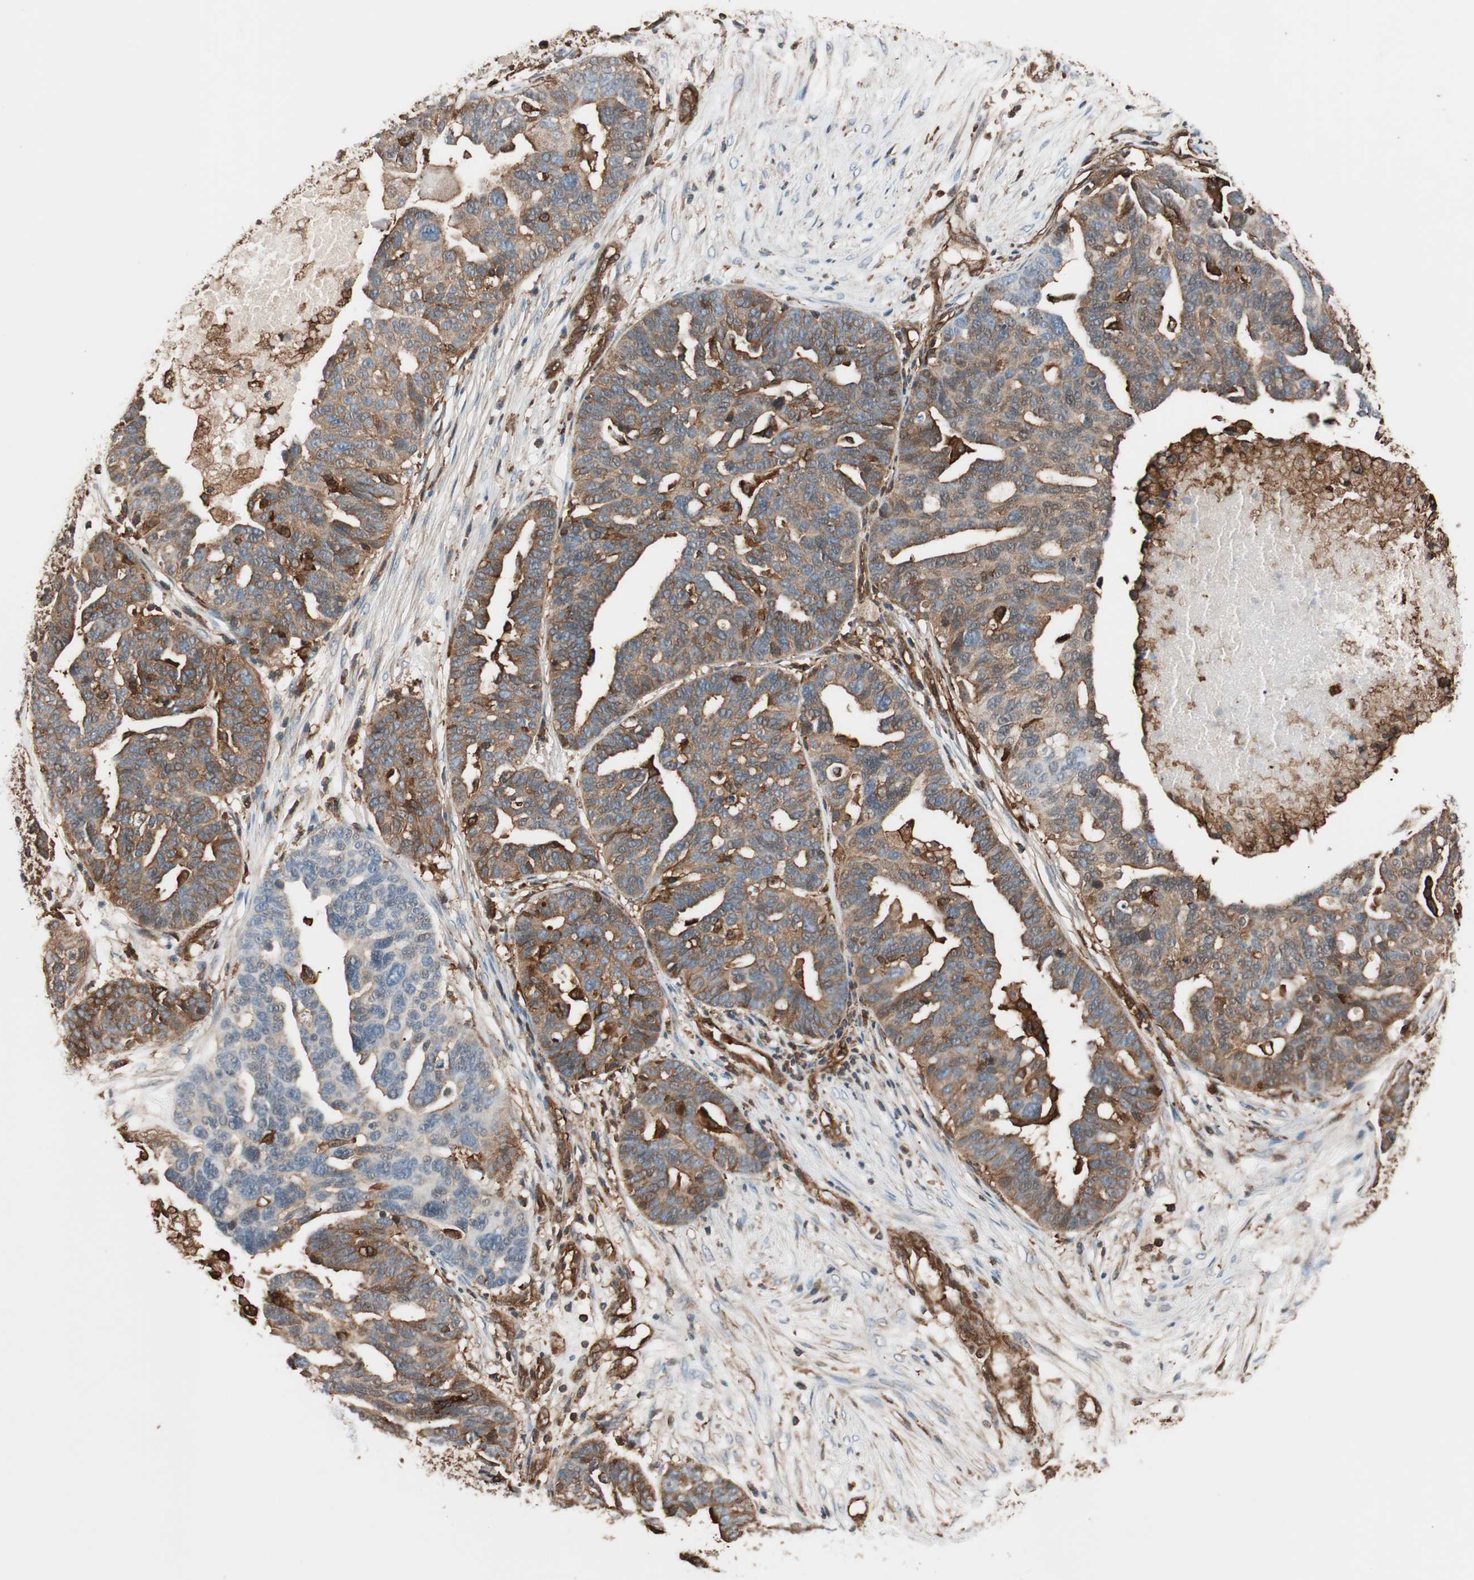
{"staining": {"intensity": "moderate", "quantity": ">75%", "location": "cytoplasmic/membranous"}, "tissue": "ovarian cancer", "cell_type": "Tumor cells", "image_type": "cancer", "snomed": [{"axis": "morphology", "description": "Cystadenocarcinoma, serous, NOS"}, {"axis": "topography", "description": "Ovary"}], "caption": "Immunohistochemistry staining of ovarian cancer (serous cystadenocarcinoma), which shows medium levels of moderate cytoplasmic/membranous positivity in about >75% of tumor cells indicating moderate cytoplasmic/membranous protein staining. The staining was performed using DAB (brown) for protein detection and nuclei were counterstained in hematoxylin (blue).", "gene": "VASP", "patient": {"sex": "female", "age": 59}}